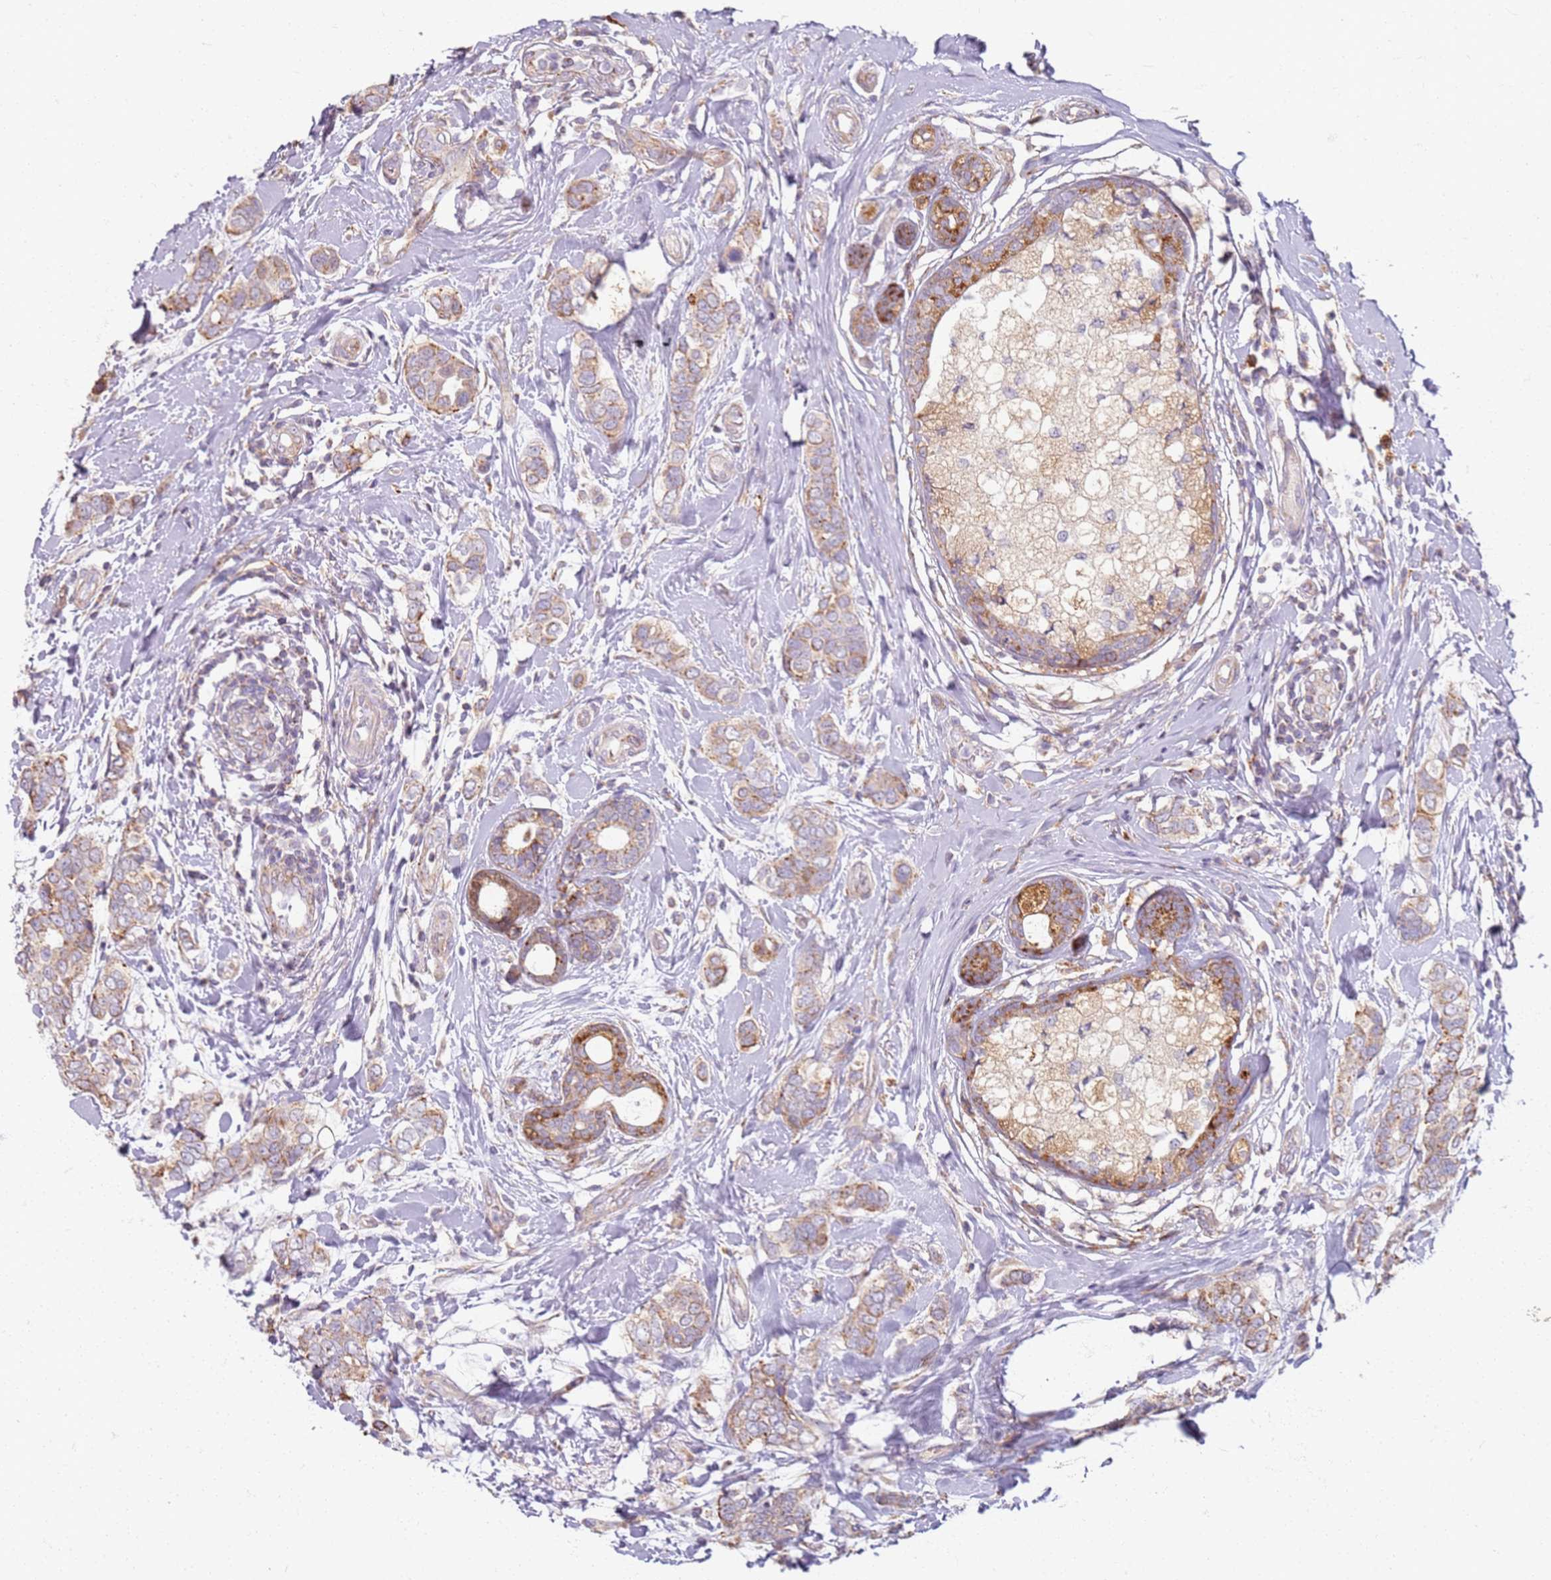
{"staining": {"intensity": "moderate", "quantity": ">75%", "location": "cytoplasmic/membranous"}, "tissue": "breast cancer", "cell_type": "Tumor cells", "image_type": "cancer", "snomed": [{"axis": "morphology", "description": "Lobular carcinoma"}, {"axis": "topography", "description": "Breast"}], "caption": "A histopathology image of breast cancer stained for a protein displays moderate cytoplasmic/membranous brown staining in tumor cells.", "gene": "PROKR2", "patient": {"sex": "female", "age": 51}}